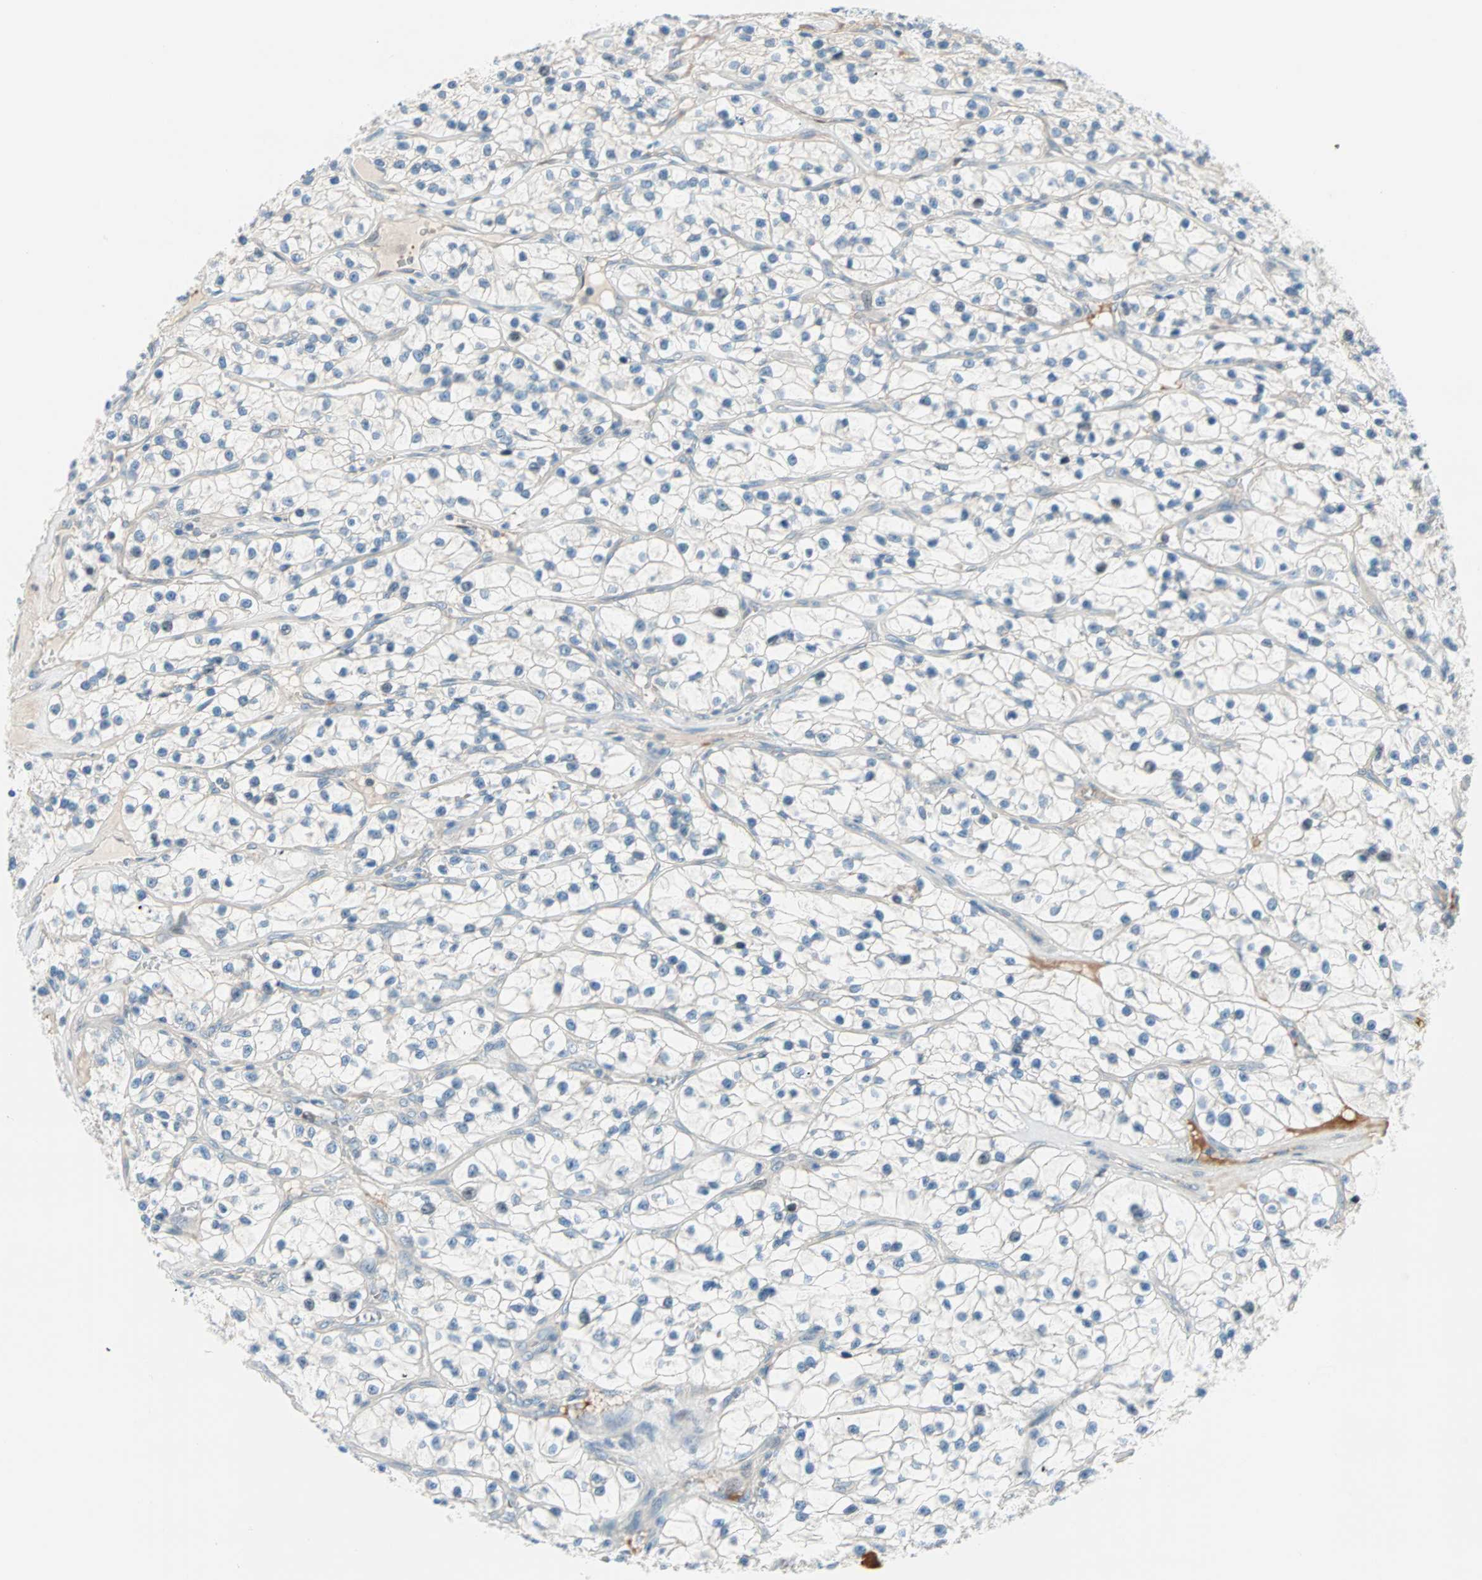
{"staining": {"intensity": "negative", "quantity": "none", "location": "none"}, "tissue": "renal cancer", "cell_type": "Tumor cells", "image_type": "cancer", "snomed": [{"axis": "morphology", "description": "Adenocarcinoma, NOS"}, {"axis": "topography", "description": "Kidney"}], "caption": "Immunohistochemistry of human renal adenocarcinoma shows no staining in tumor cells.", "gene": "TMEM163", "patient": {"sex": "female", "age": 57}}